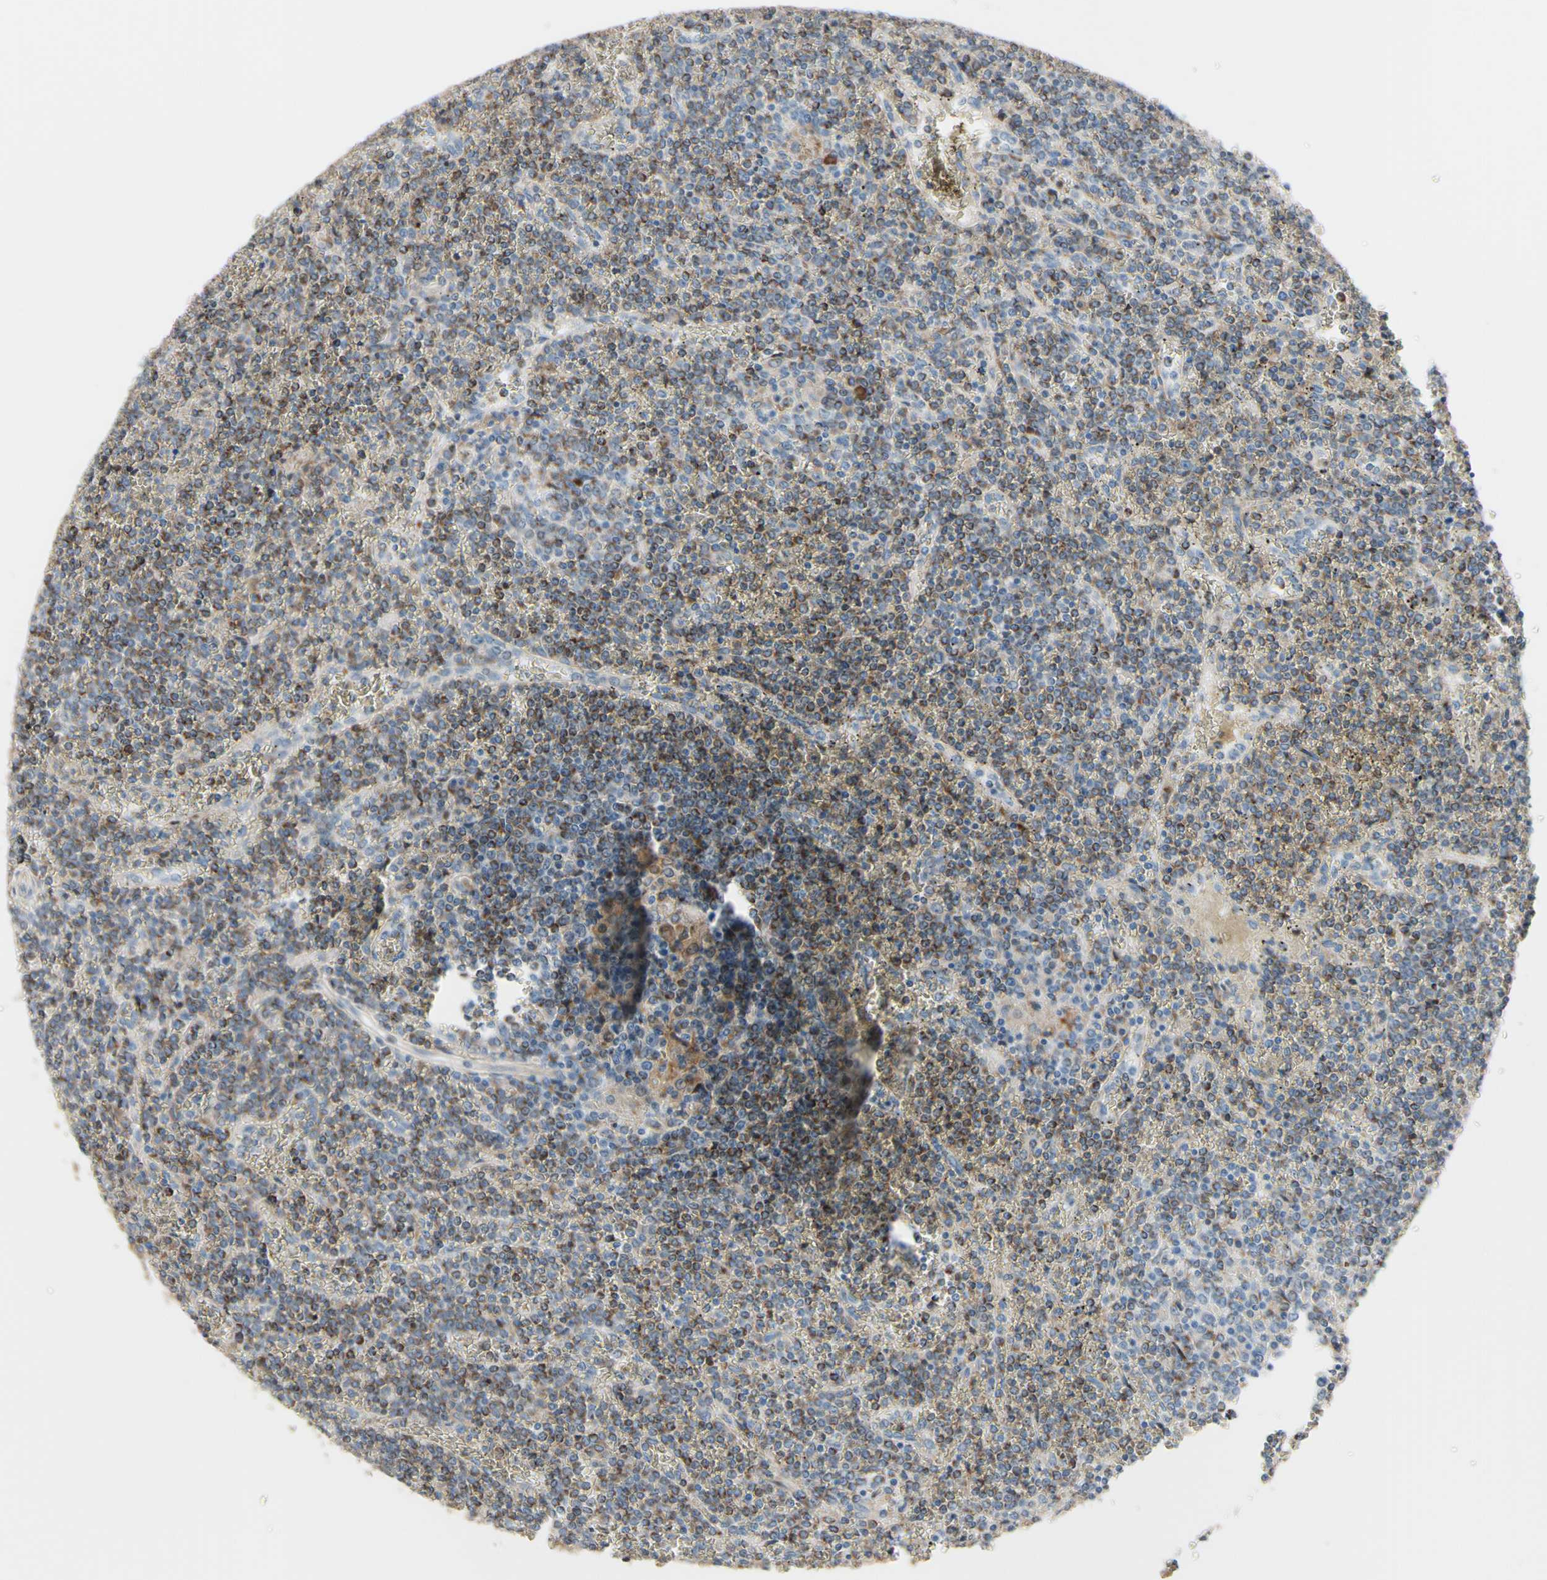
{"staining": {"intensity": "moderate", "quantity": "25%-75%", "location": "cytoplasmic/membranous"}, "tissue": "lymphoma", "cell_type": "Tumor cells", "image_type": "cancer", "snomed": [{"axis": "morphology", "description": "Malignant lymphoma, non-Hodgkin's type, Low grade"}, {"axis": "topography", "description": "Spleen"}], "caption": "Low-grade malignant lymphoma, non-Hodgkin's type tissue shows moderate cytoplasmic/membranous expression in approximately 25%-75% of tumor cells, visualized by immunohistochemistry.", "gene": "AGPAT5", "patient": {"sex": "female", "age": 19}}